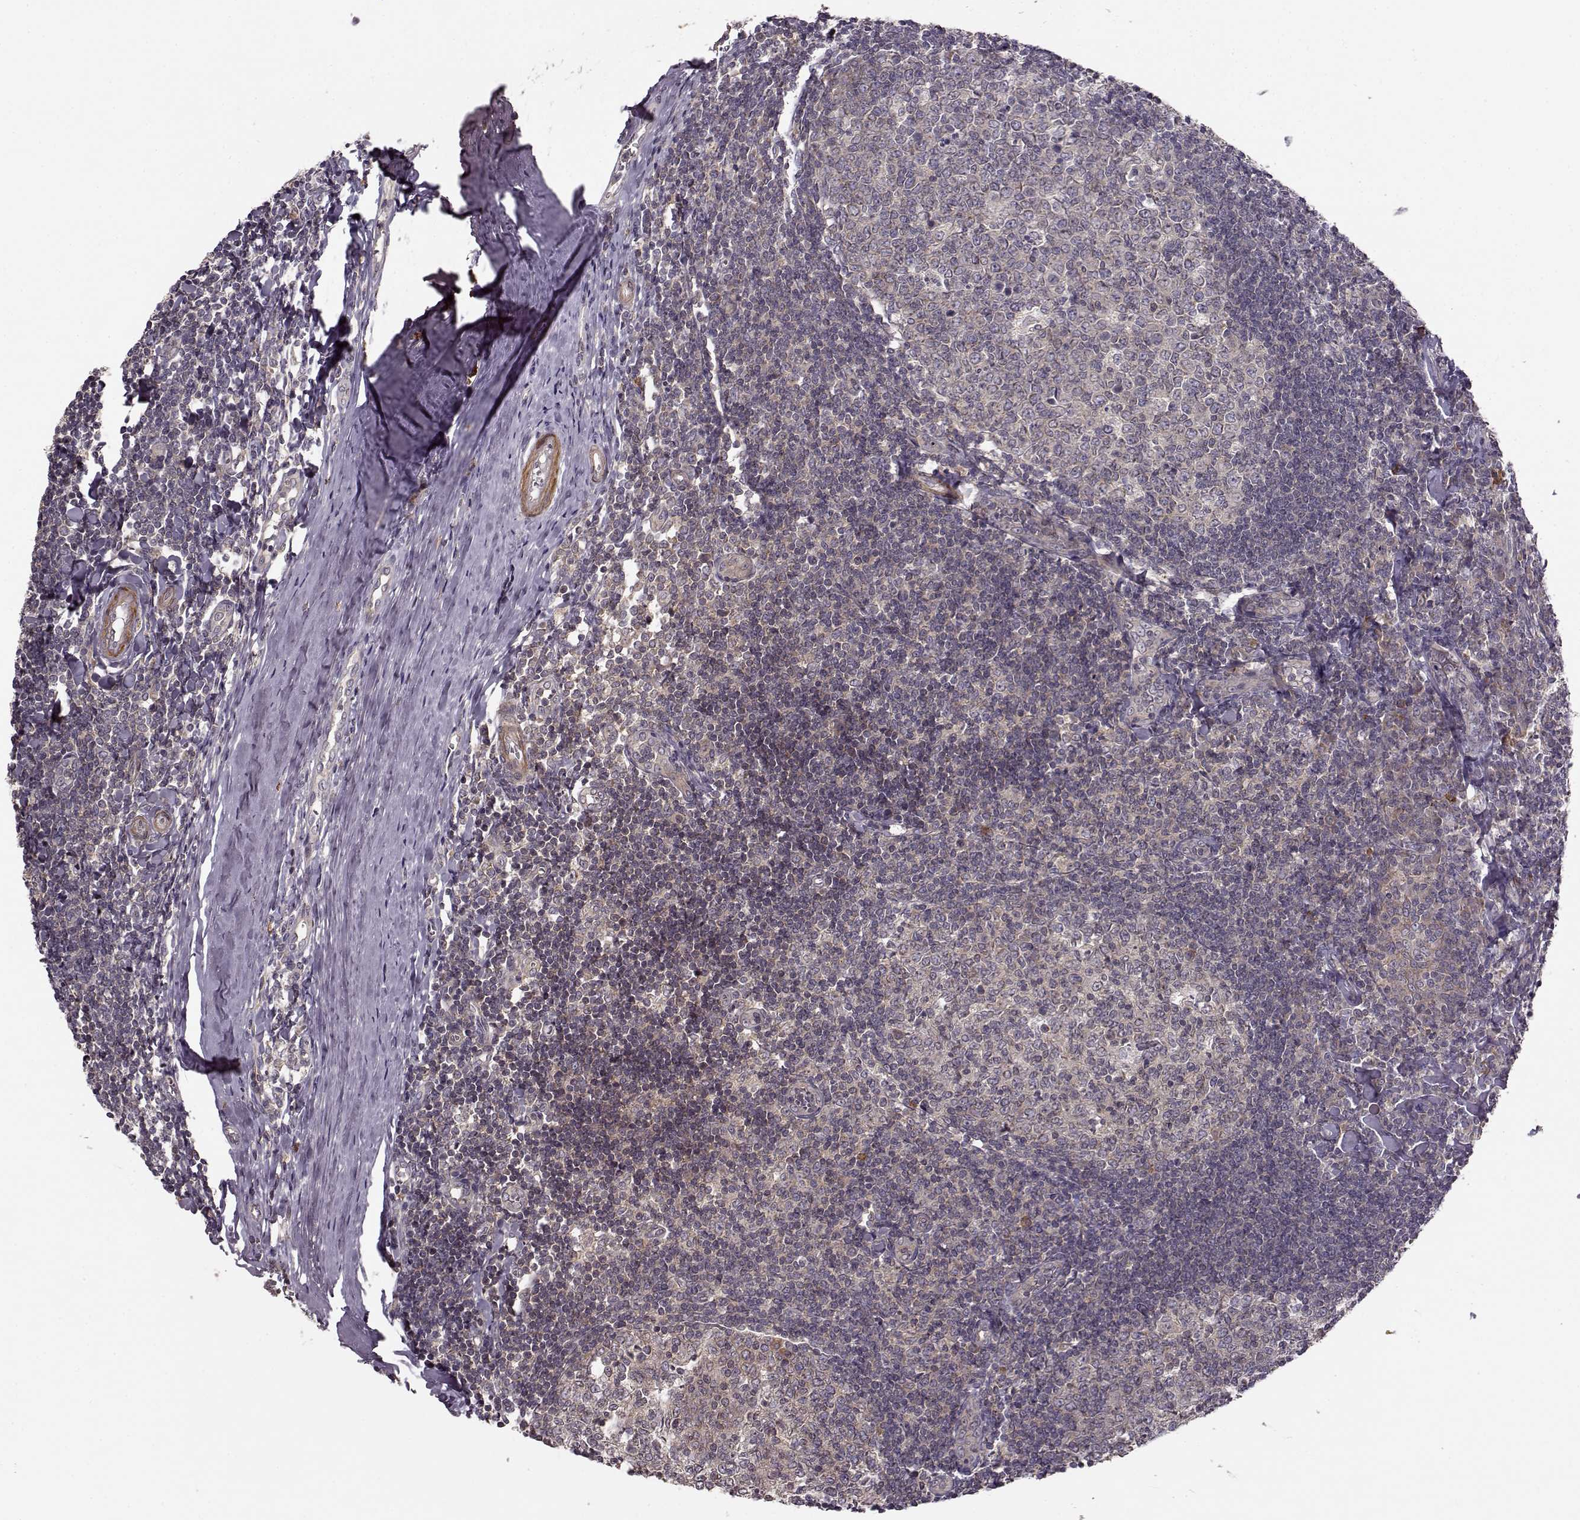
{"staining": {"intensity": "weak", "quantity": "<25%", "location": "cytoplasmic/membranous"}, "tissue": "tonsil", "cell_type": "Germinal center cells", "image_type": "normal", "snomed": [{"axis": "morphology", "description": "Normal tissue, NOS"}, {"axis": "topography", "description": "Tonsil"}], "caption": "The photomicrograph displays no staining of germinal center cells in benign tonsil.", "gene": "SLAIN2", "patient": {"sex": "female", "age": 12}}